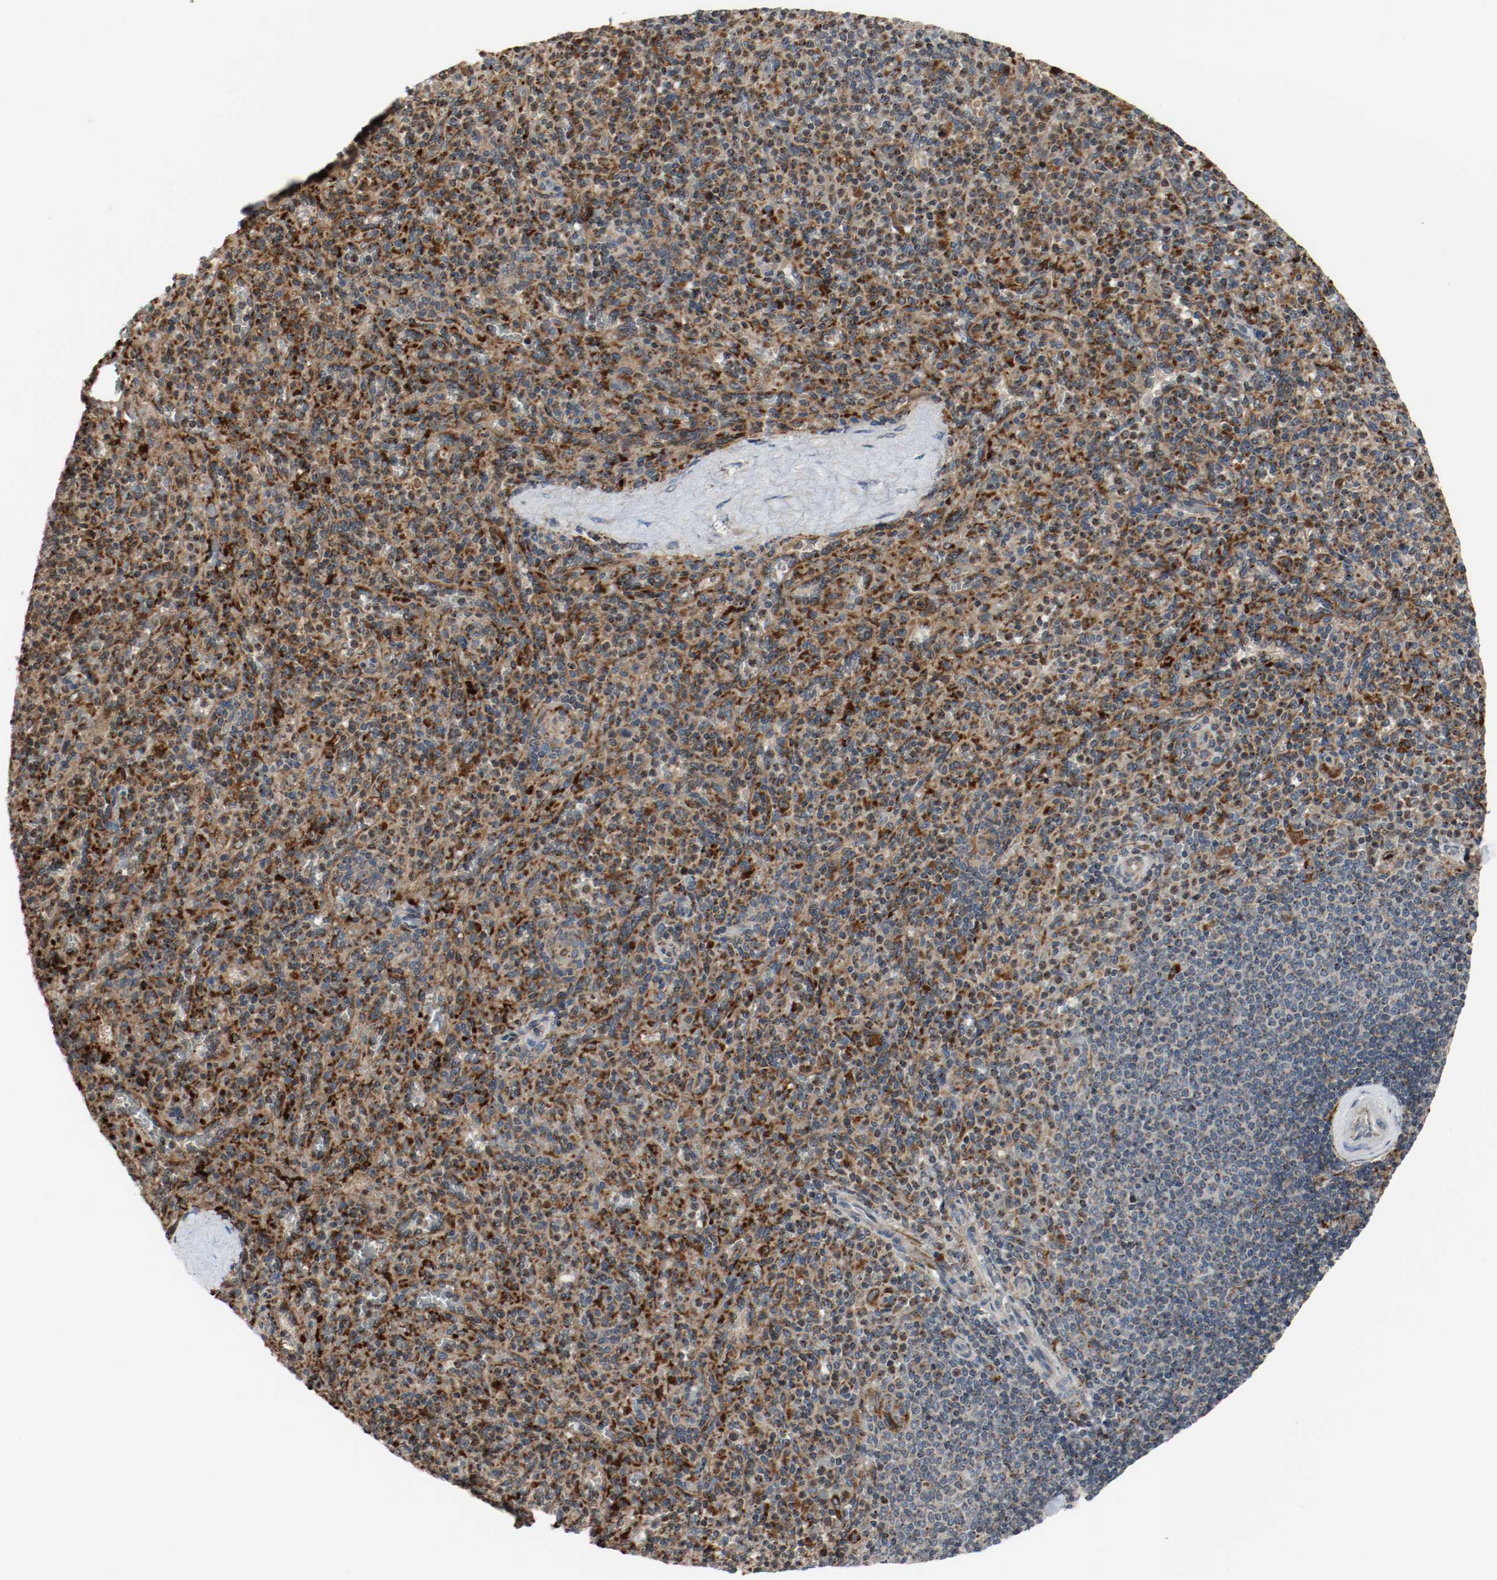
{"staining": {"intensity": "strong", "quantity": ">75%", "location": "cytoplasmic/membranous"}, "tissue": "spleen", "cell_type": "Cells in red pulp", "image_type": "normal", "snomed": [{"axis": "morphology", "description": "Normal tissue, NOS"}, {"axis": "topography", "description": "Spleen"}], "caption": "Spleen stained with a protein marker displays strong staining in cells in red pulp.", "gene": "LAMP2", "patient": {"sex": "male", "age": 36}}